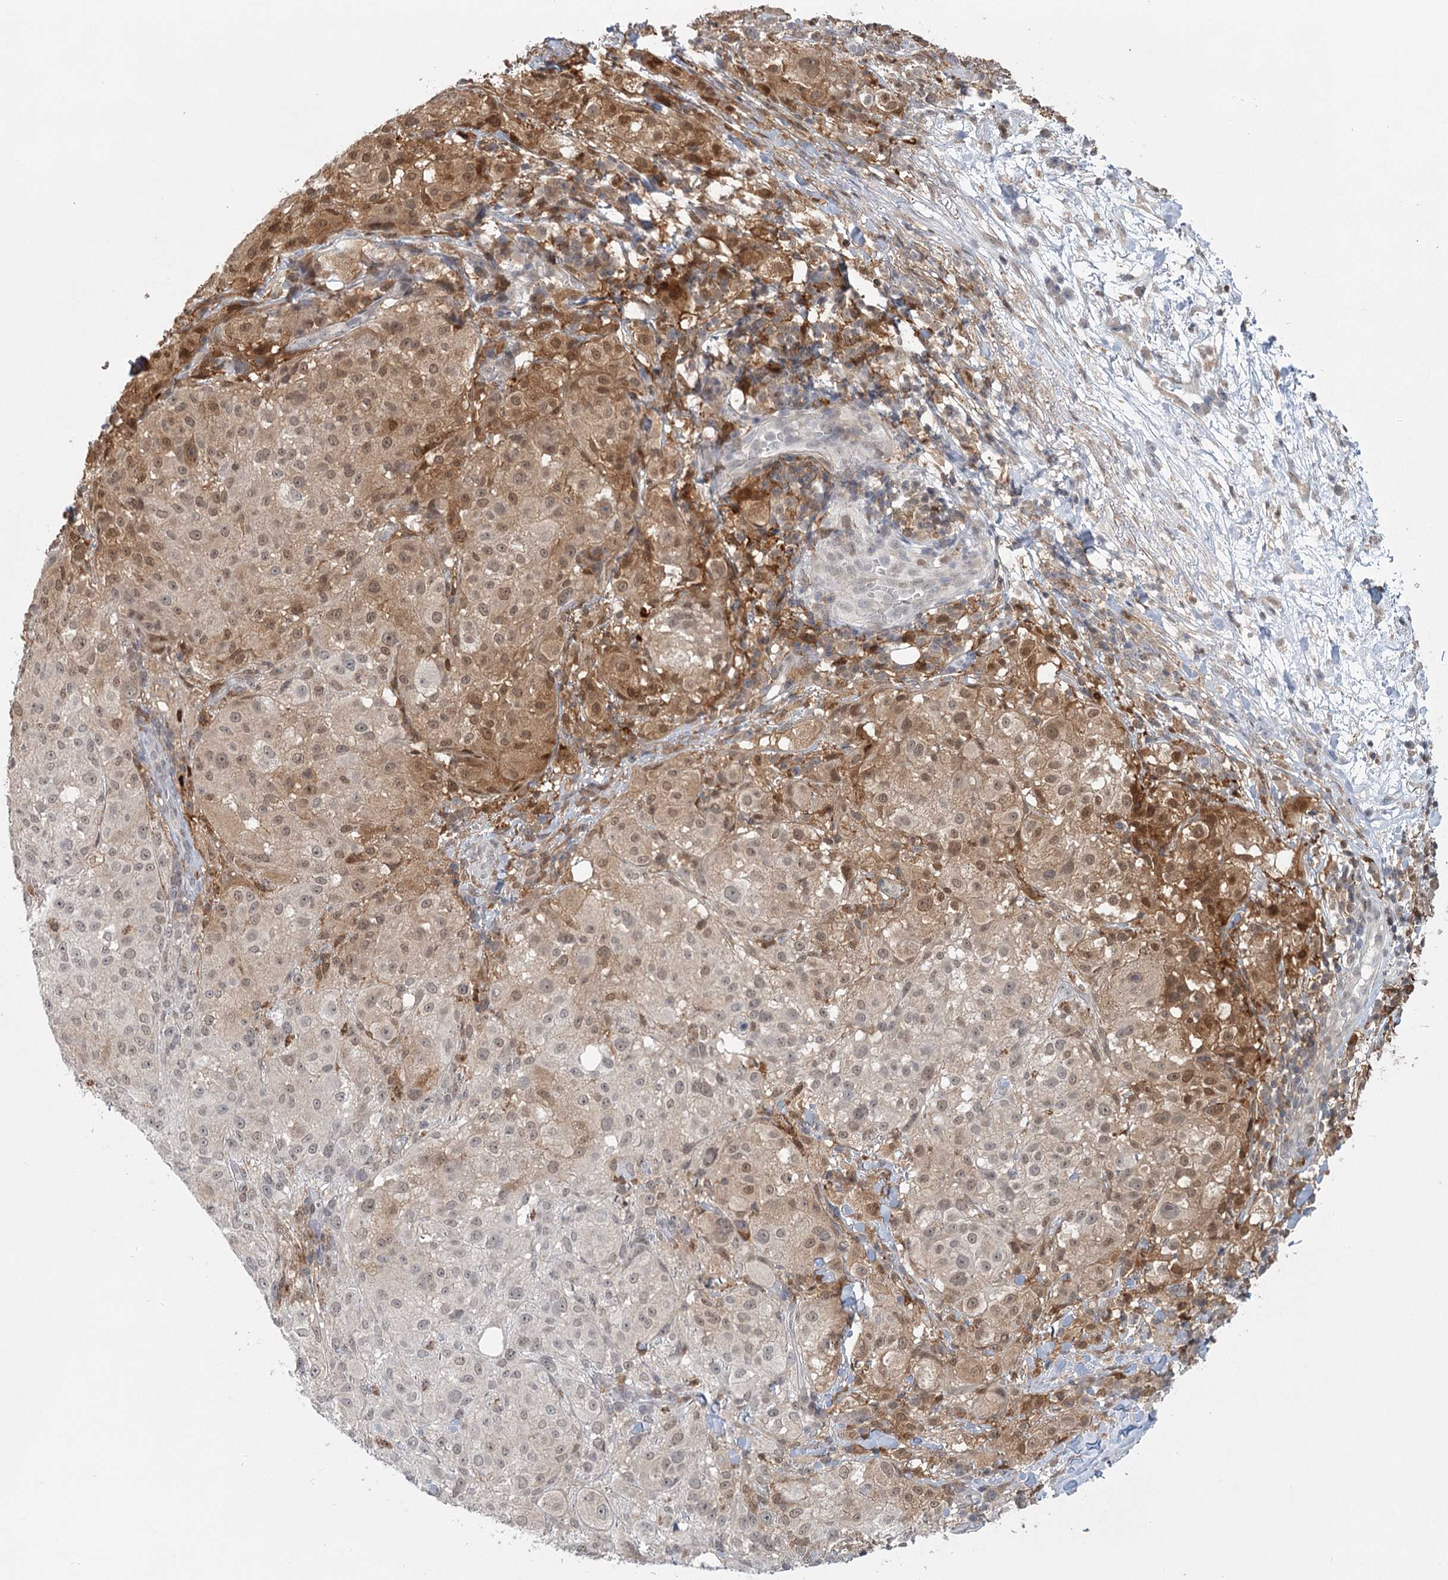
{"staining": {"intensity": "moderate", "quantity": "25%-75%", "location": "cytoplasmic/membranous"}, "tissue": "melanoma", "cell_type": "Tumor cells", "image_type": "cancer", "snomed": [{"axis": "morphology", "description": "Necrosis, NOS"}, {"axis": "morphology", "description": "Malignant melanoma, NOS"}, {"axis": "topography", "description": "Skin"}], "caption": "Protein staining exhibits moderate cytoplasmic/membranous positivity in about 25%-75% of tumor cells in melanoma.", "gene": "TMEM70", "patient": {"sex": "female", "age": 87}}